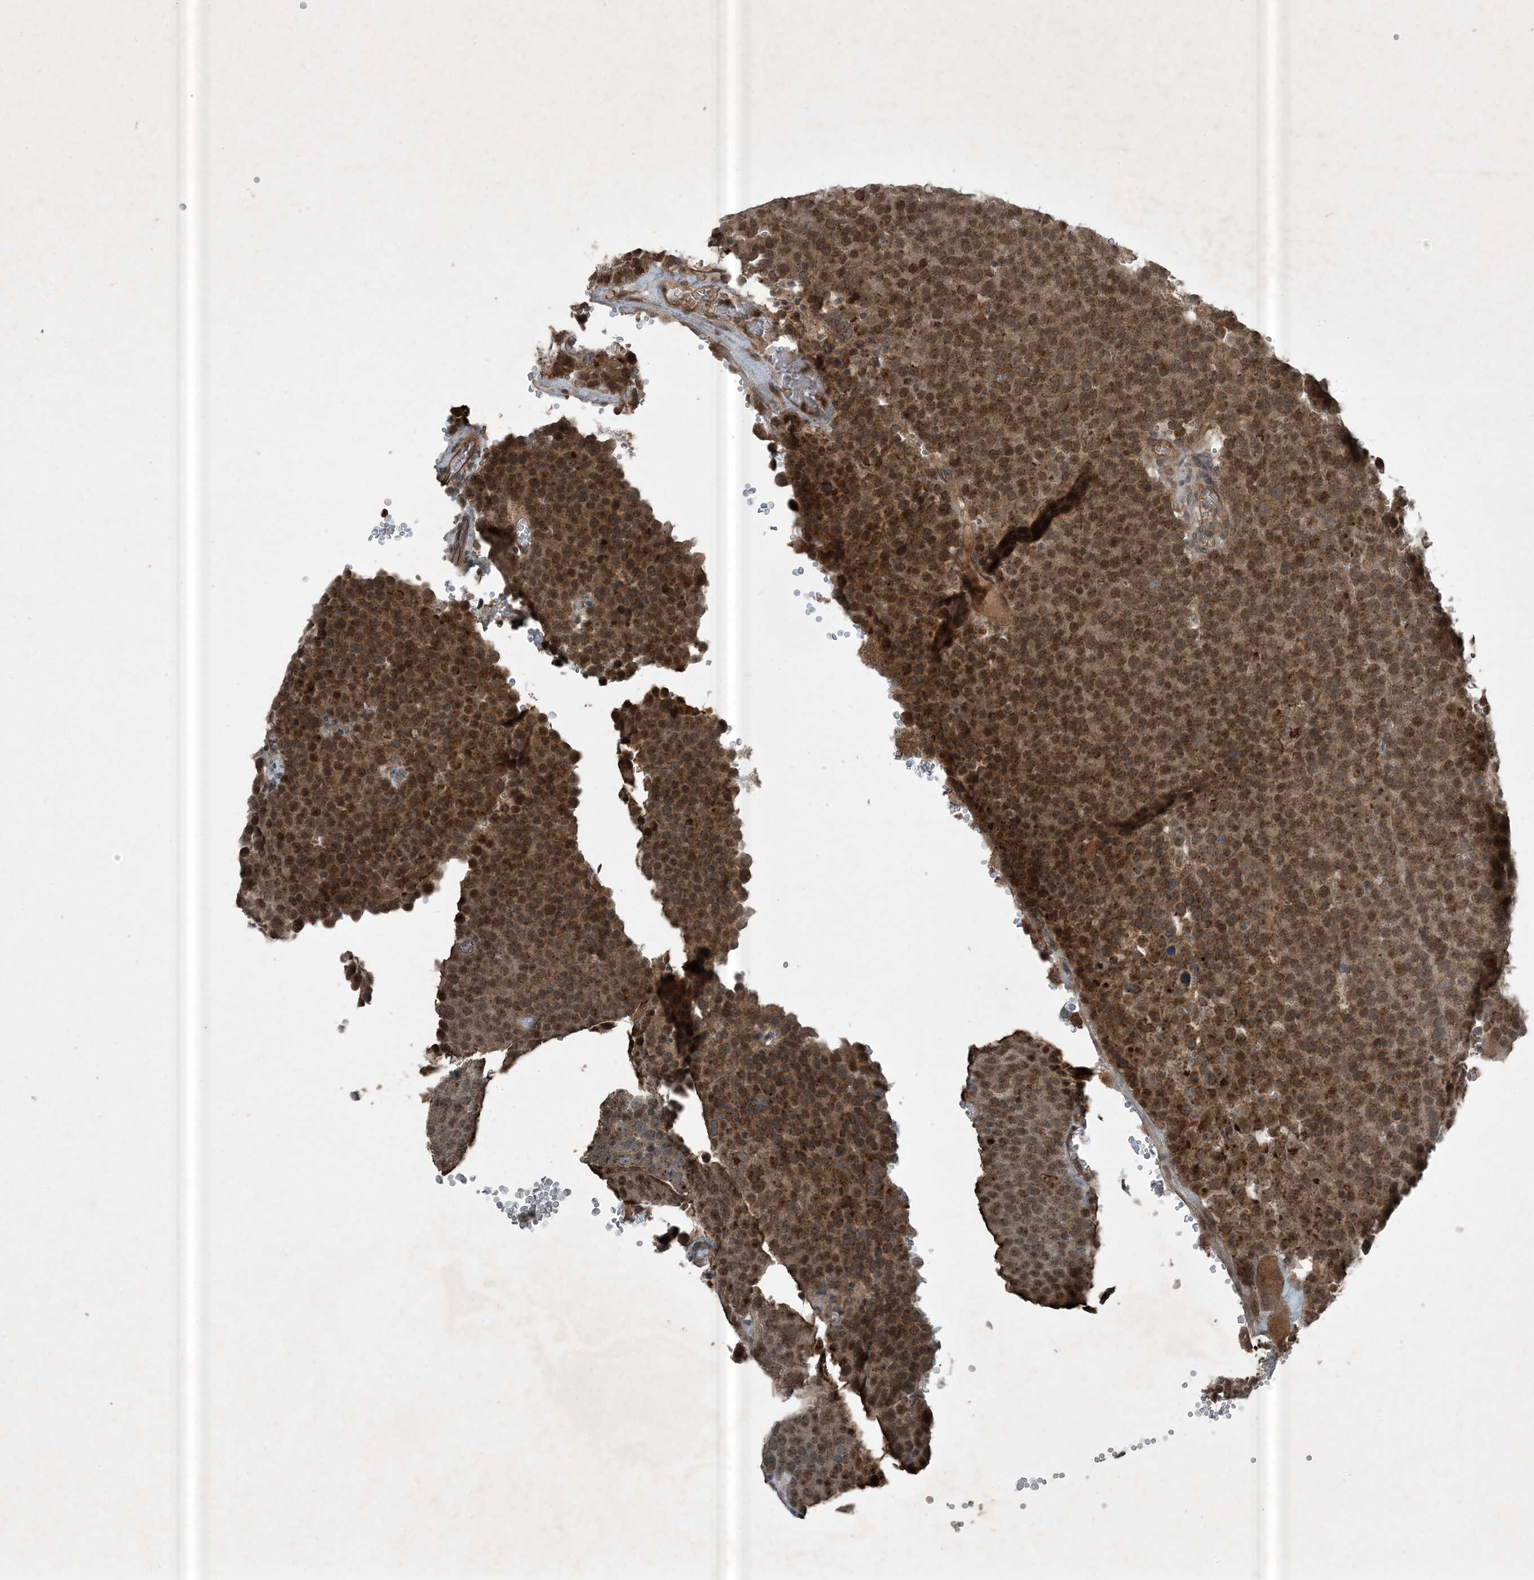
{"staining": {"intensity": "moderate", "quantity": ">75%", "location": "cytoplasmic/membranous,nuclear"}, "tissue": "testis cancer", "cell_type": "Tumor cells", "image_type": "cancer", "snomed": [{"axis": "morphology", "description": "Seminoma, NOS"}, {"axis": "topography", "description": "Testis"}], "caption": "This photomicrograph reveals immunohistochemistry (IHC) staining of testis cancer (seminoma), with medium moderate cytoplasmic/membranous and nuclear expression in approximately >75% of tumor cells.", "gene": "MDN1", "patient": {"sex": "male", "age": 71}}